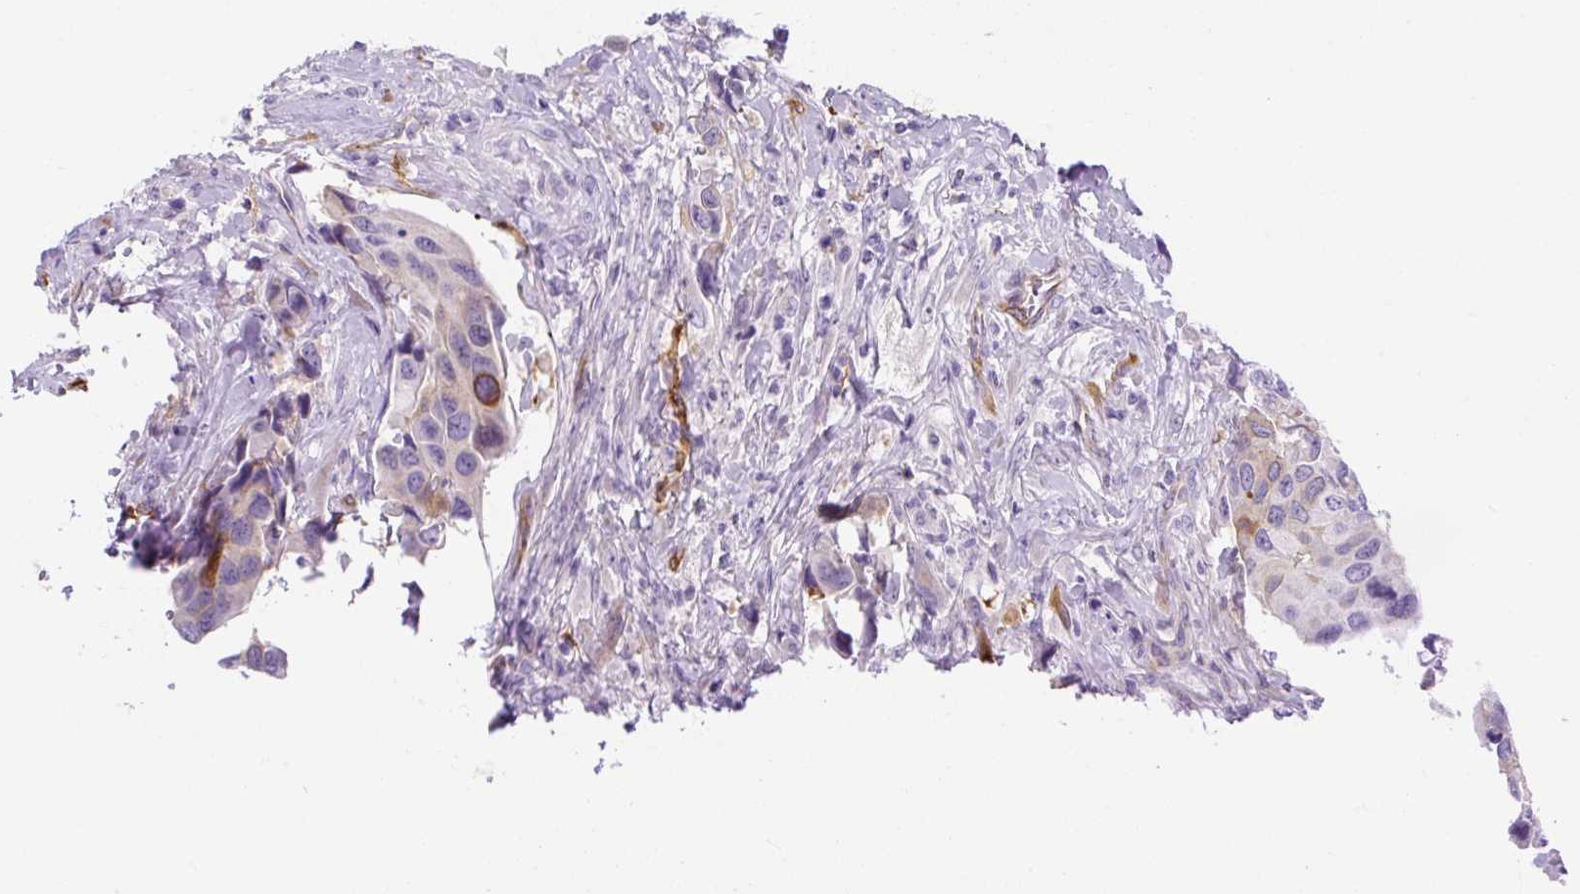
{"staining": {"intensity": "moderate", "quantity": "<25%", "location": "cytoplasmic/membranous"}, "tissue": "urothelial cancer", "cell_type": "Tumor cells", "image_type": "cancer", "snomed": [{"axis": "morphology", "description": "Urothelial carcinoma, High grade"}, {"axis": "topography", "description": "Urinary bladder"}], "caption": "The histopathology image shows a brown stain indicating the presence of a protein in the cytoplasmic/membranous of tumor cells in urothelial carcinoma (high-grade).", "gene": "ASB4", "patient": {"sex": "male", "age": 74}}